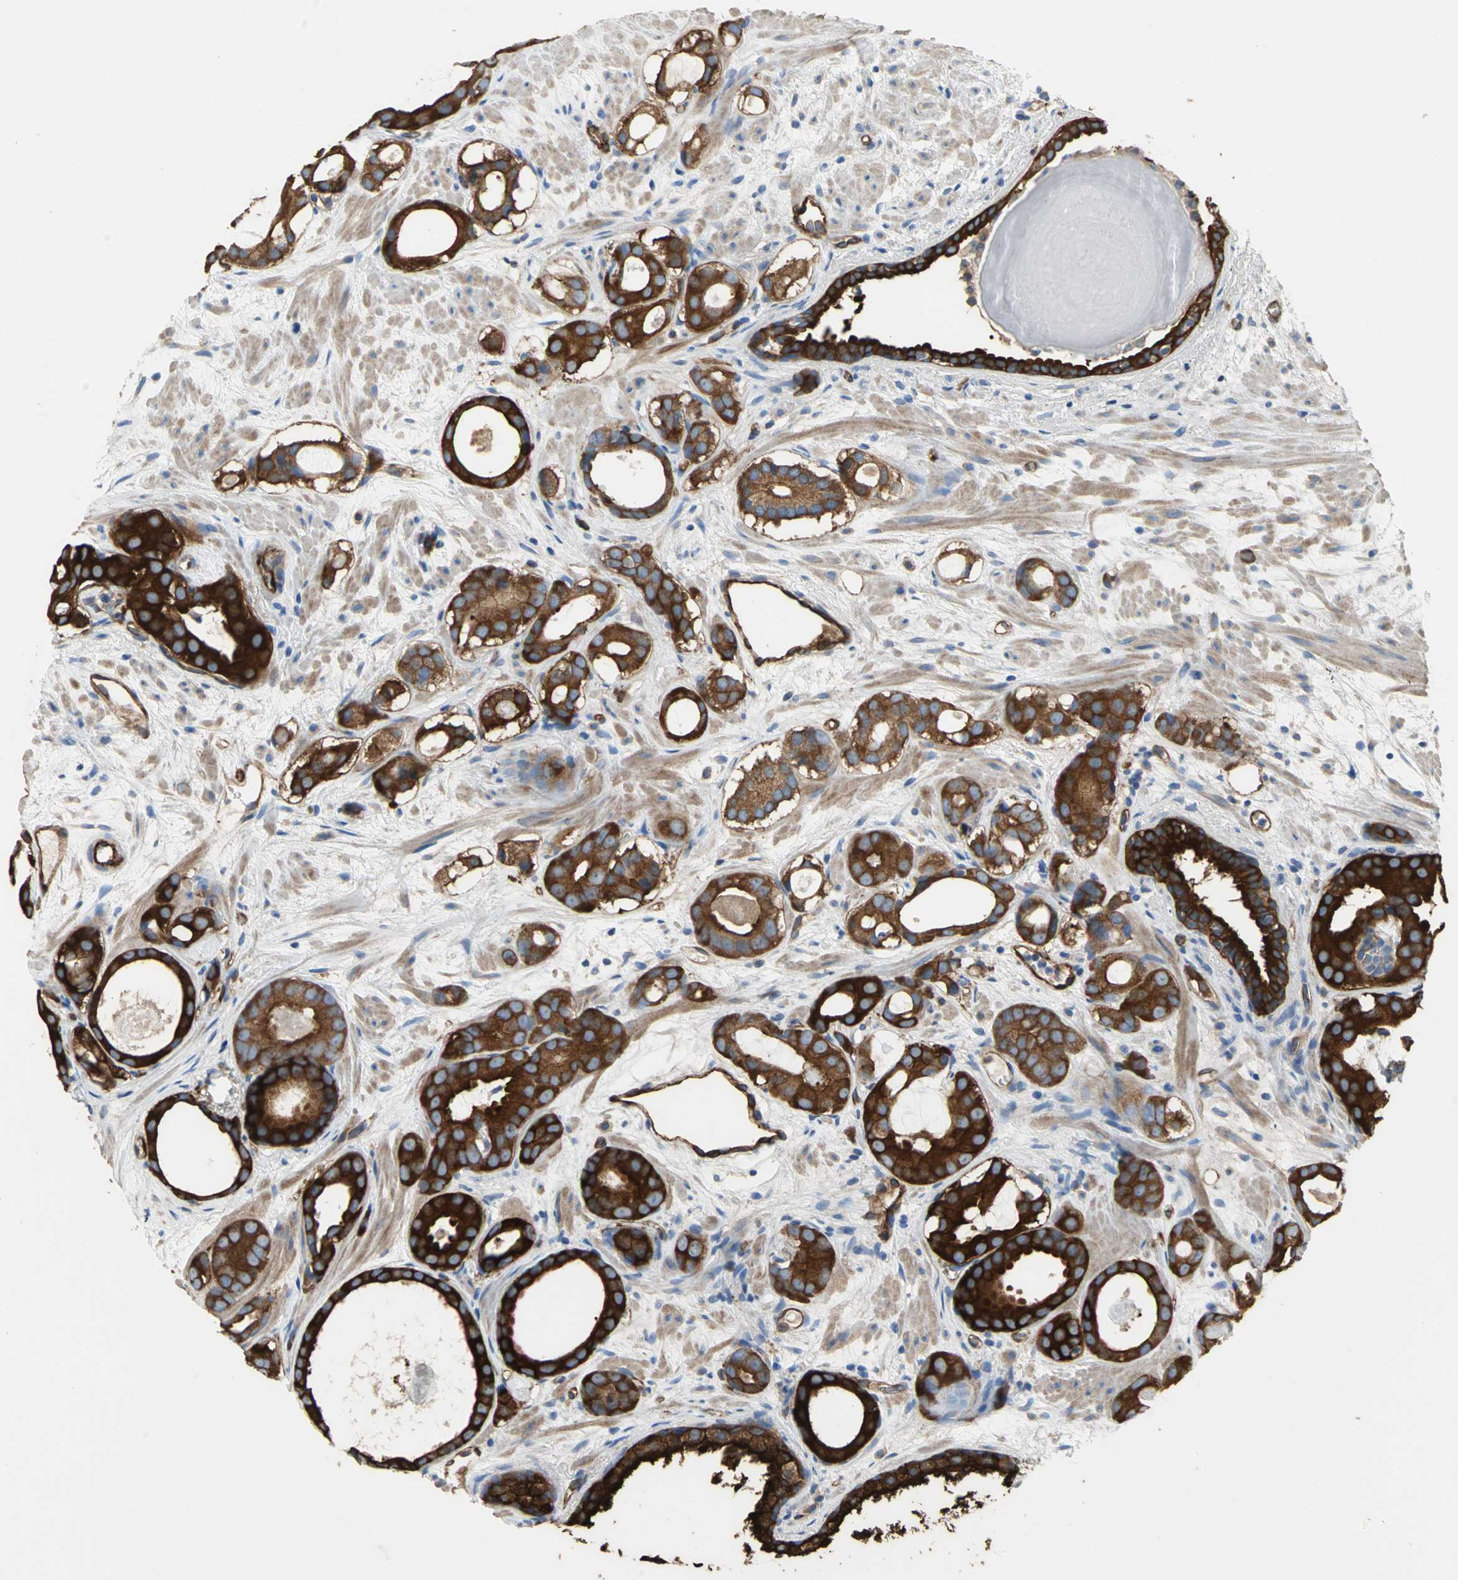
{"staining": {"intensity": "strong", "quantity": ">75%", "location": "cytoplasmic/membranous"}, "tissue": "prostate cancer", "cell_type": "Tumor cells", "image_type": "cancer", "snomed": [{"axis": "morphology", "description": "Adenocarcinoma, Low grade"}, {"axis": "topography", "description": "Prostate"}], "caption": "This is an image of IHC staining of prostate adenocarcinoma (low-grade), which shows strong expression in the cytoplasmic/membranous of tumor cells.", "gene": "FLNB", "patient": {"sex": "male", "age": 57}}